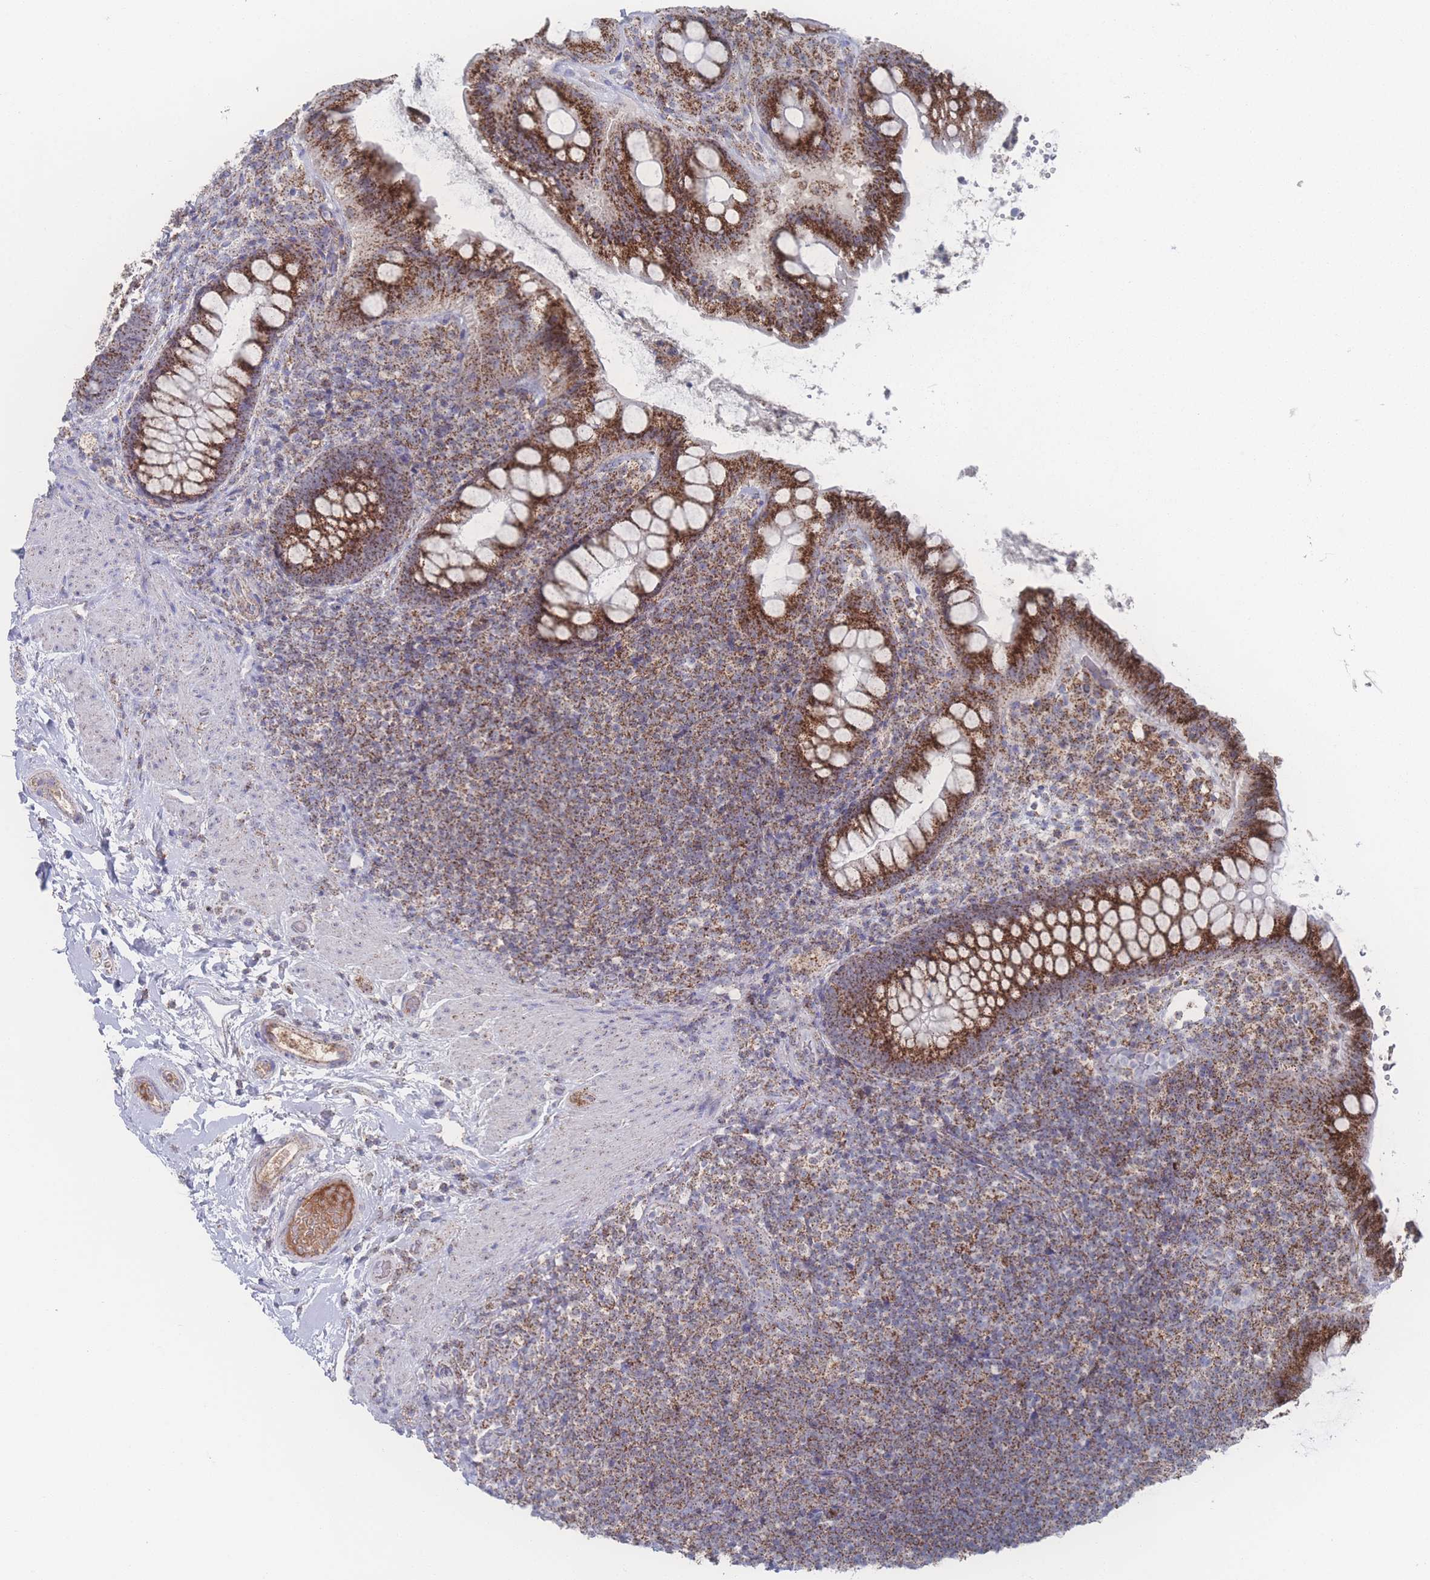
{"staining": {"intensity": "strong", "quantity": ">75%", "location": "cytoplasmic/membranous"}, "tissue": "rectum", "cell_type": "Glandular cells", "image_type": "normal", "snomed": [{"axis": "morphology", "description": "Normal tissue, NOS"}, {"axis": "topography", "description": "Rectum"}, {"axis": "topography", "description": "Peripheral nerve tissue"}], "caption": "Normal rectum displays strong cytoplasmic/membranous staining in approximately >75% of glandular cells, visualized by immunohistochemistry.", "gene": "PEX14", "patient": {"sex": "female", "age": 69}}